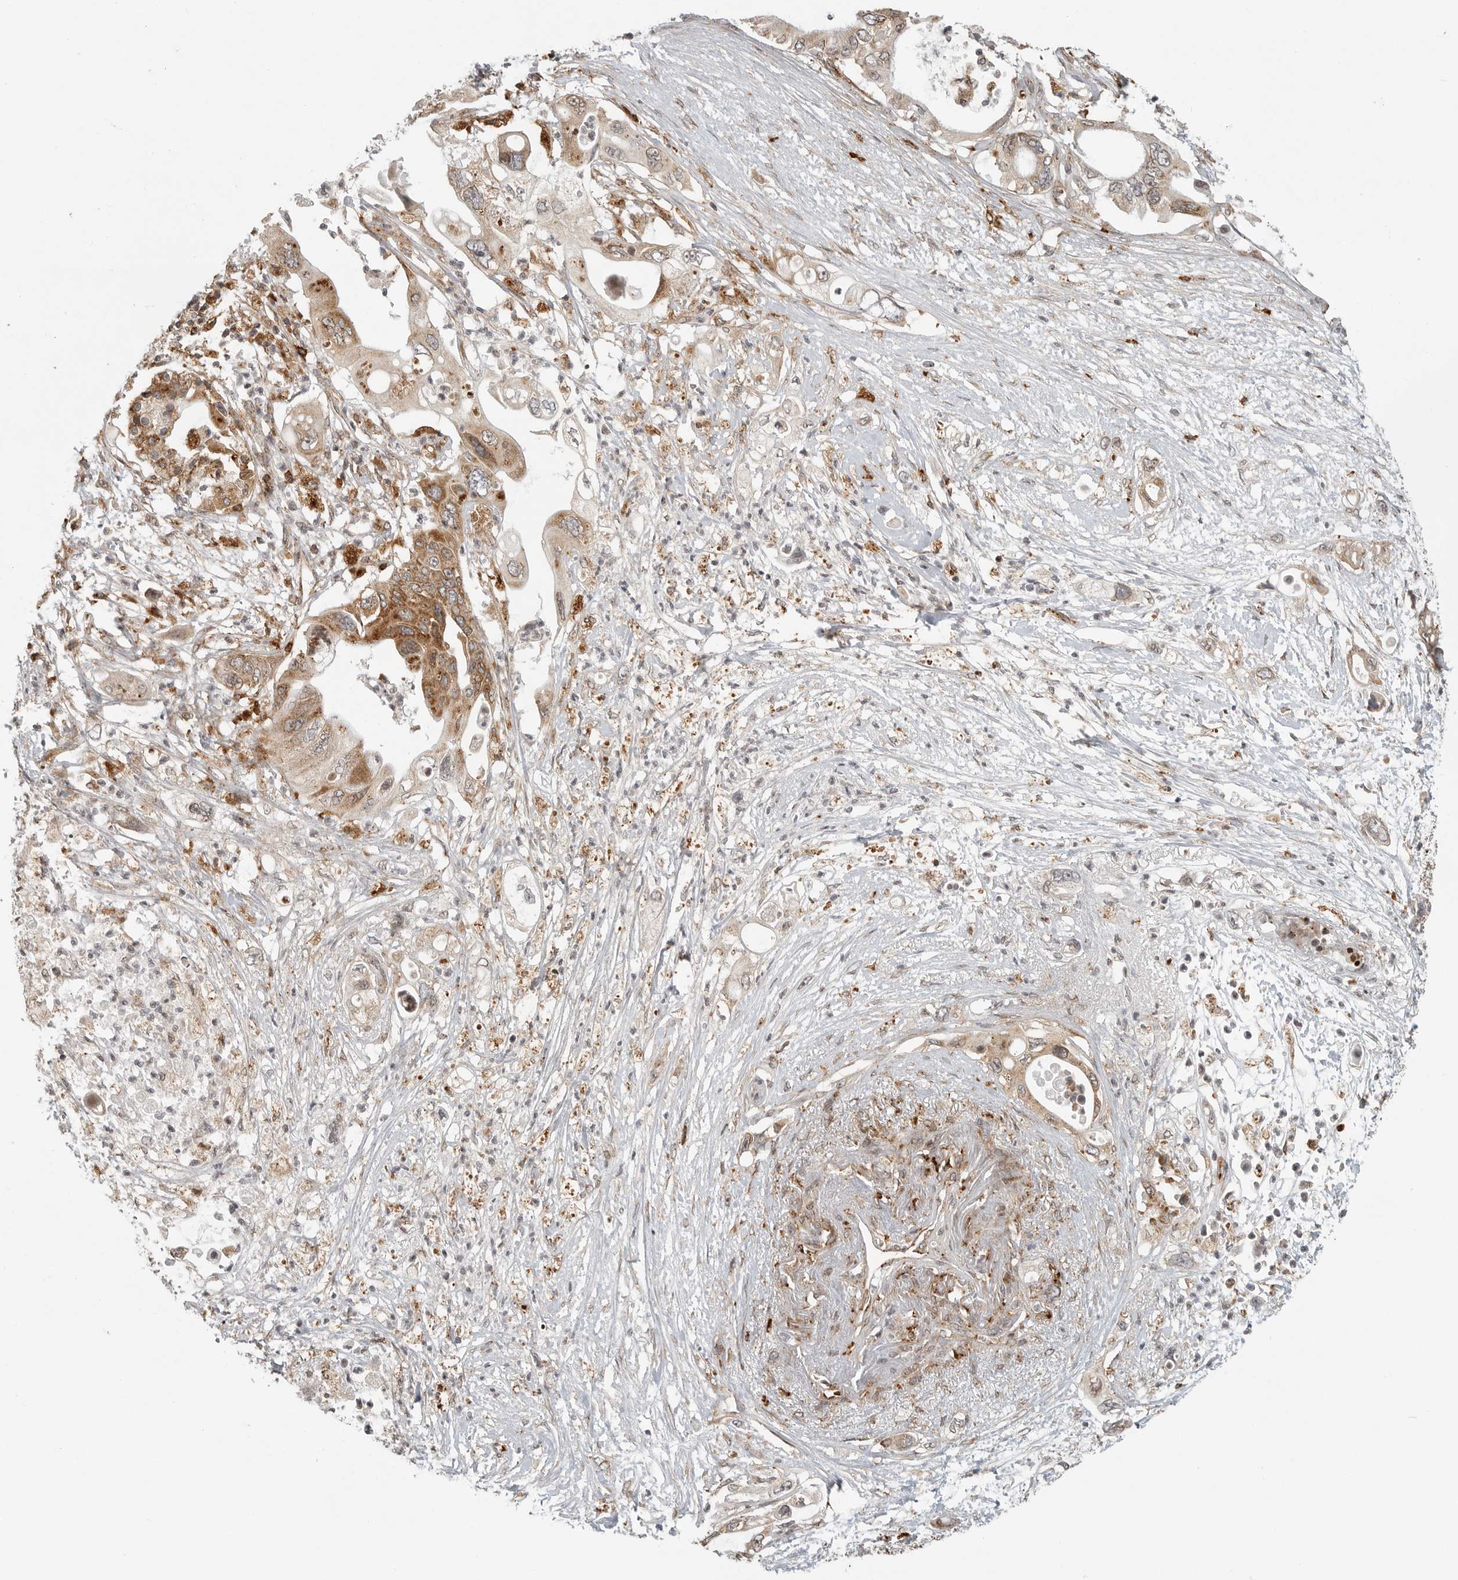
{"staining": {"intensity": "moderate", "quantity": ">75%", "location": "cytoplasmic/membranous"}, "tissue": "pancreatic cancer", "cell_type": "Tumor cells", "image_type": "cancer", "snomed": [{"axis": "morphology", "description": "Adenocarcinoma, NOS"}, {"axis": "topography", "description": "Pancreas"}], "caption": "Pancreatic adenocarcinoma stained for a protein reveals moderate cytoplasmic/membranous positivity in tumor cells. Using DAB (3,3'-diaminobenzidine) (brown) and hematoxylin (blue) stains, captured at high magnification using brightfield microscopy.", "gene": "IDUA", "patient": {"sex": "male", "age": 66}}